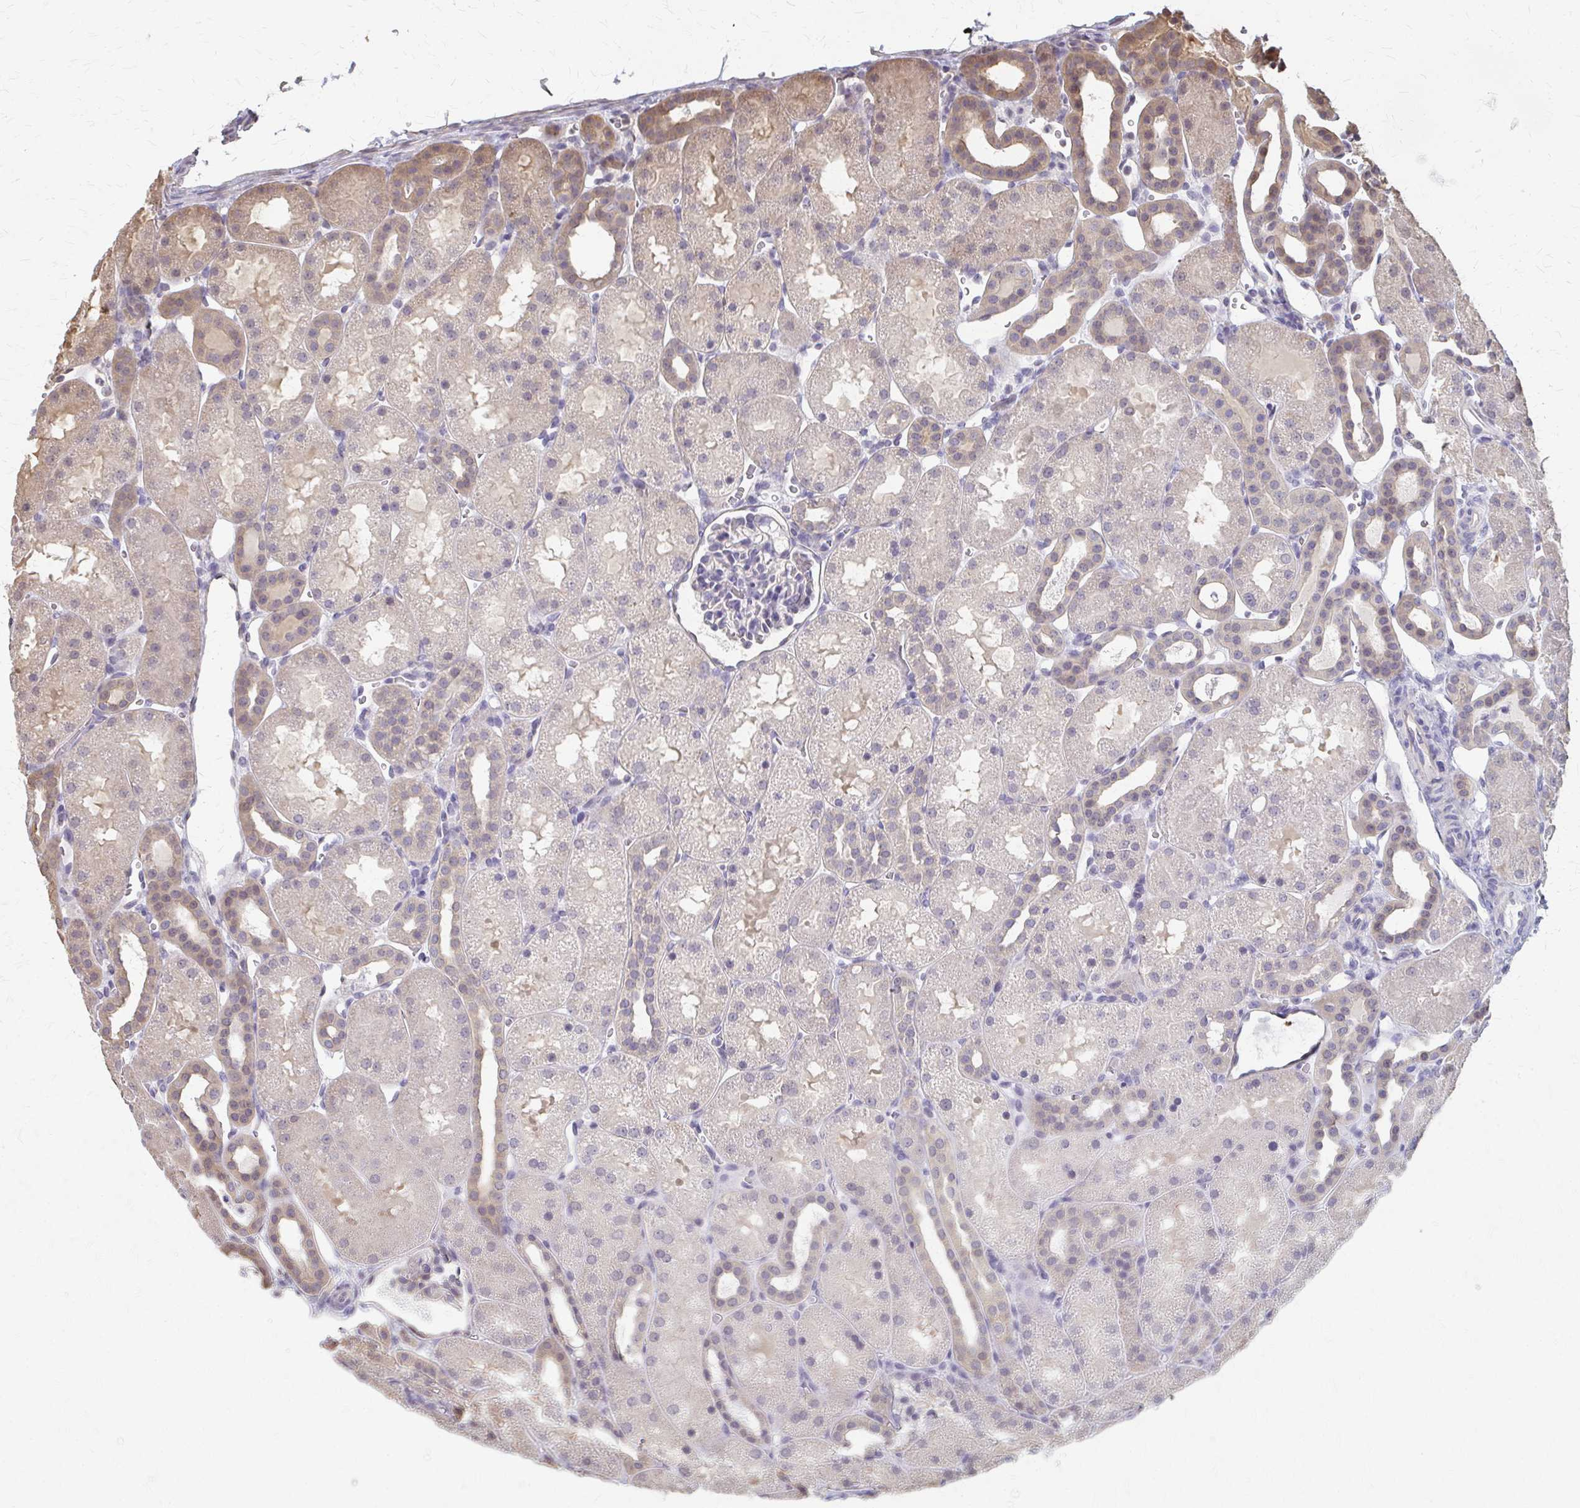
{"staining": {"intensity": "weak", "quantity": "<25%", "location": "cytoplasmic/membranous"}, "tissue": "kidney", "cell_type": "Cells in glomeruli", "image_type": "normal", "snomed": [{"axis": "morphology", "description": "Normal tissue, NOS"}, {"axis": "topography", "description": "Kidney"}], "caption": "A high-resolution photomicrograph shows immunohistochemistry (IHC) staining of unremarkable kidney, which demonstrates no significant positivity in cells in glomeruli. (DAB (3,3'-diaminobenzidine) immunohistochemistry with hematoxylin counter stain).", "gene": "RABGAP1L", "patient": {"sex": "male", "age": 2}}